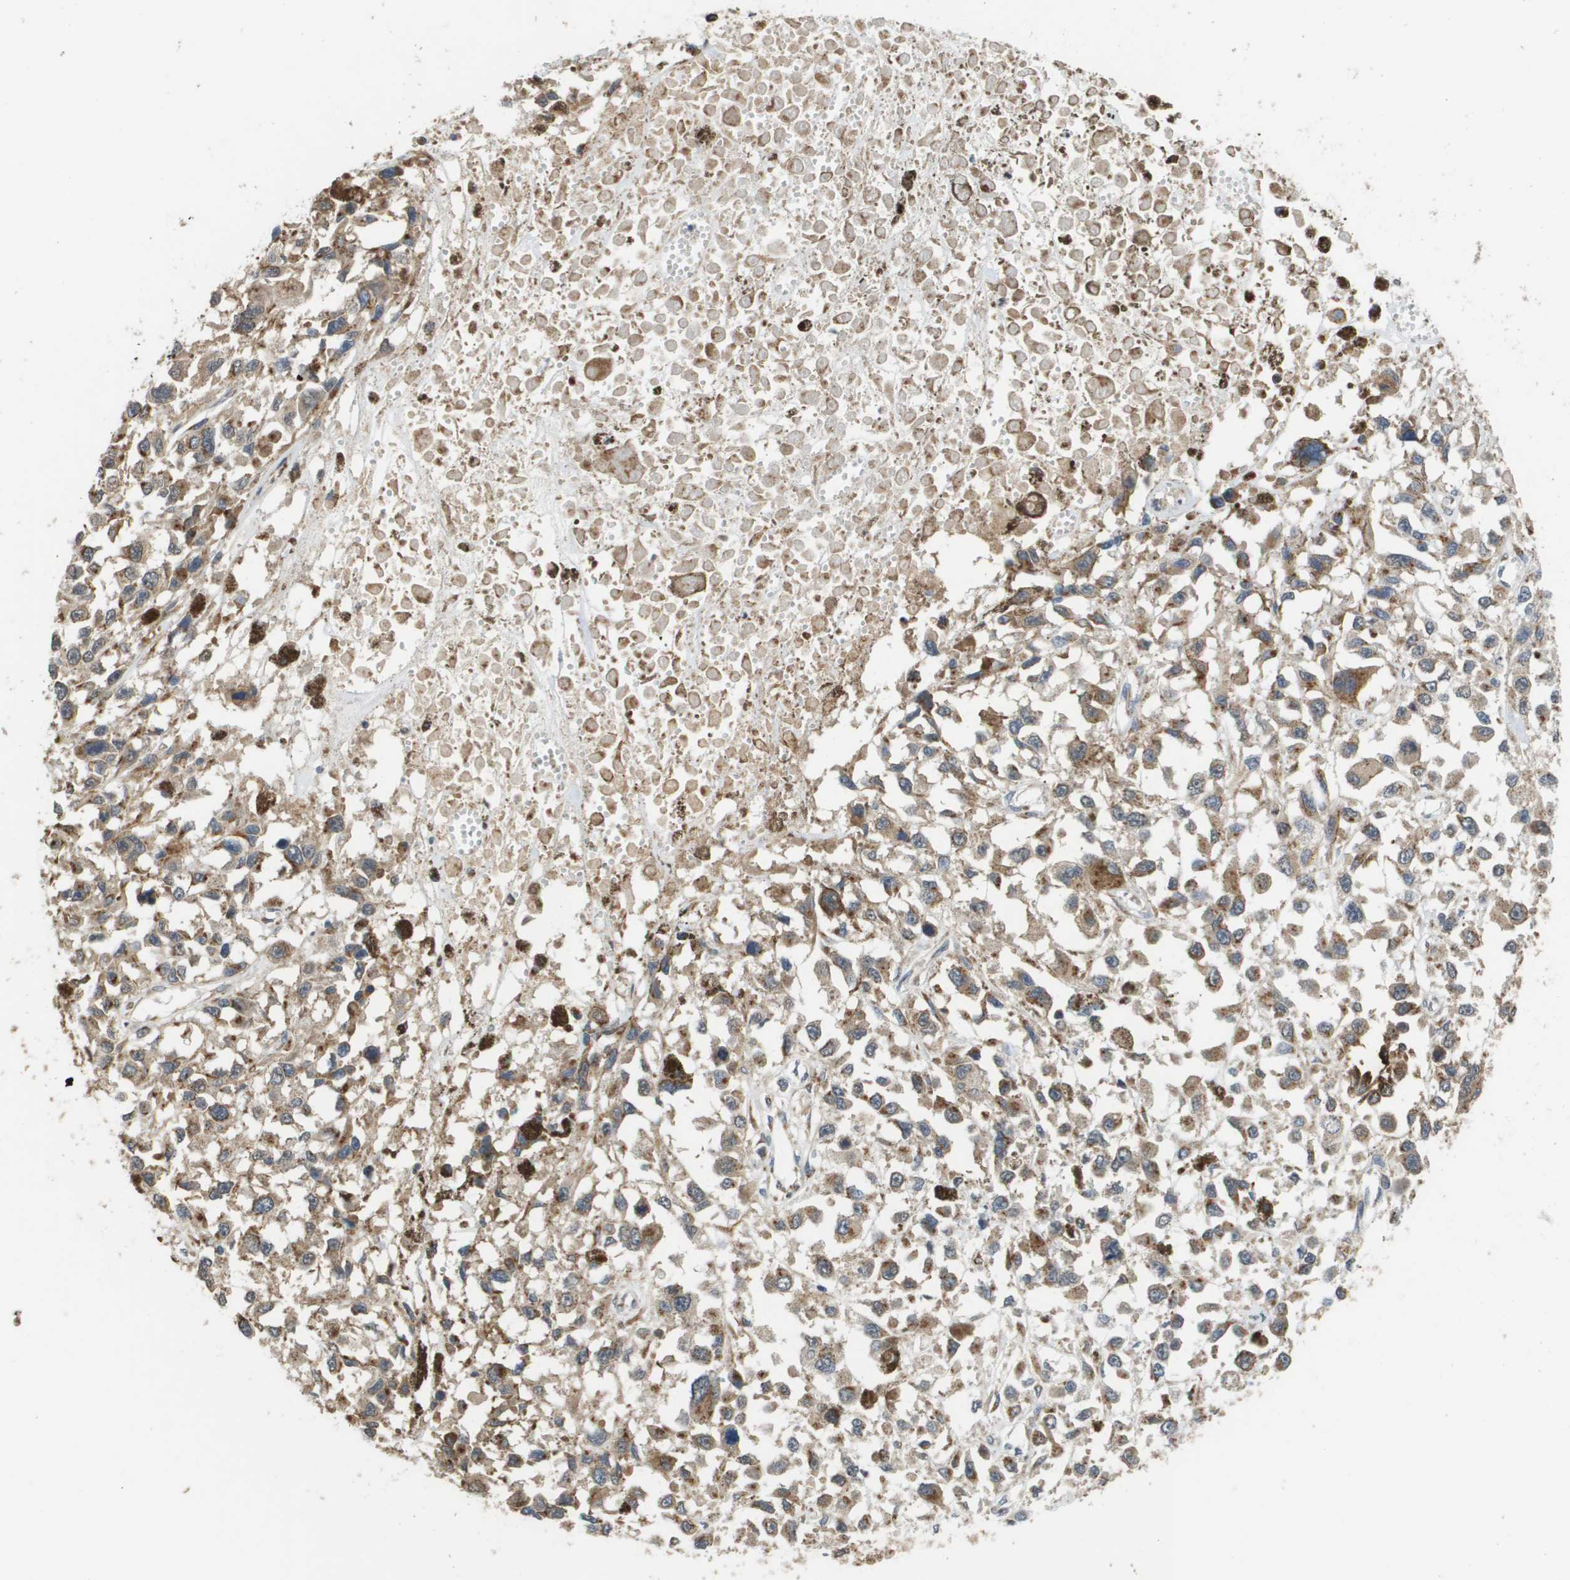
{"staining": {"intensity": "moderate", "quantity": ">75%", "location": "cytoplasmic/membranous"}, "tissue": "melanoma", "cell_type": "Tumor cells", "image_type": "cancer", "snomed": [{"axis": "morphology", "description": "Malignant melanoma, Metastatic site"}, {"axis": "topography", "description": "Lymph node"}], "caption": "The histopathology image displays a brown stain indicating the presence of a protein in the cytoplasmic/membranous of tumor cells in malignant melanoma (metastatic site).", "gene": "PCK1", "patient": {"sex": "male", "age": 59}}